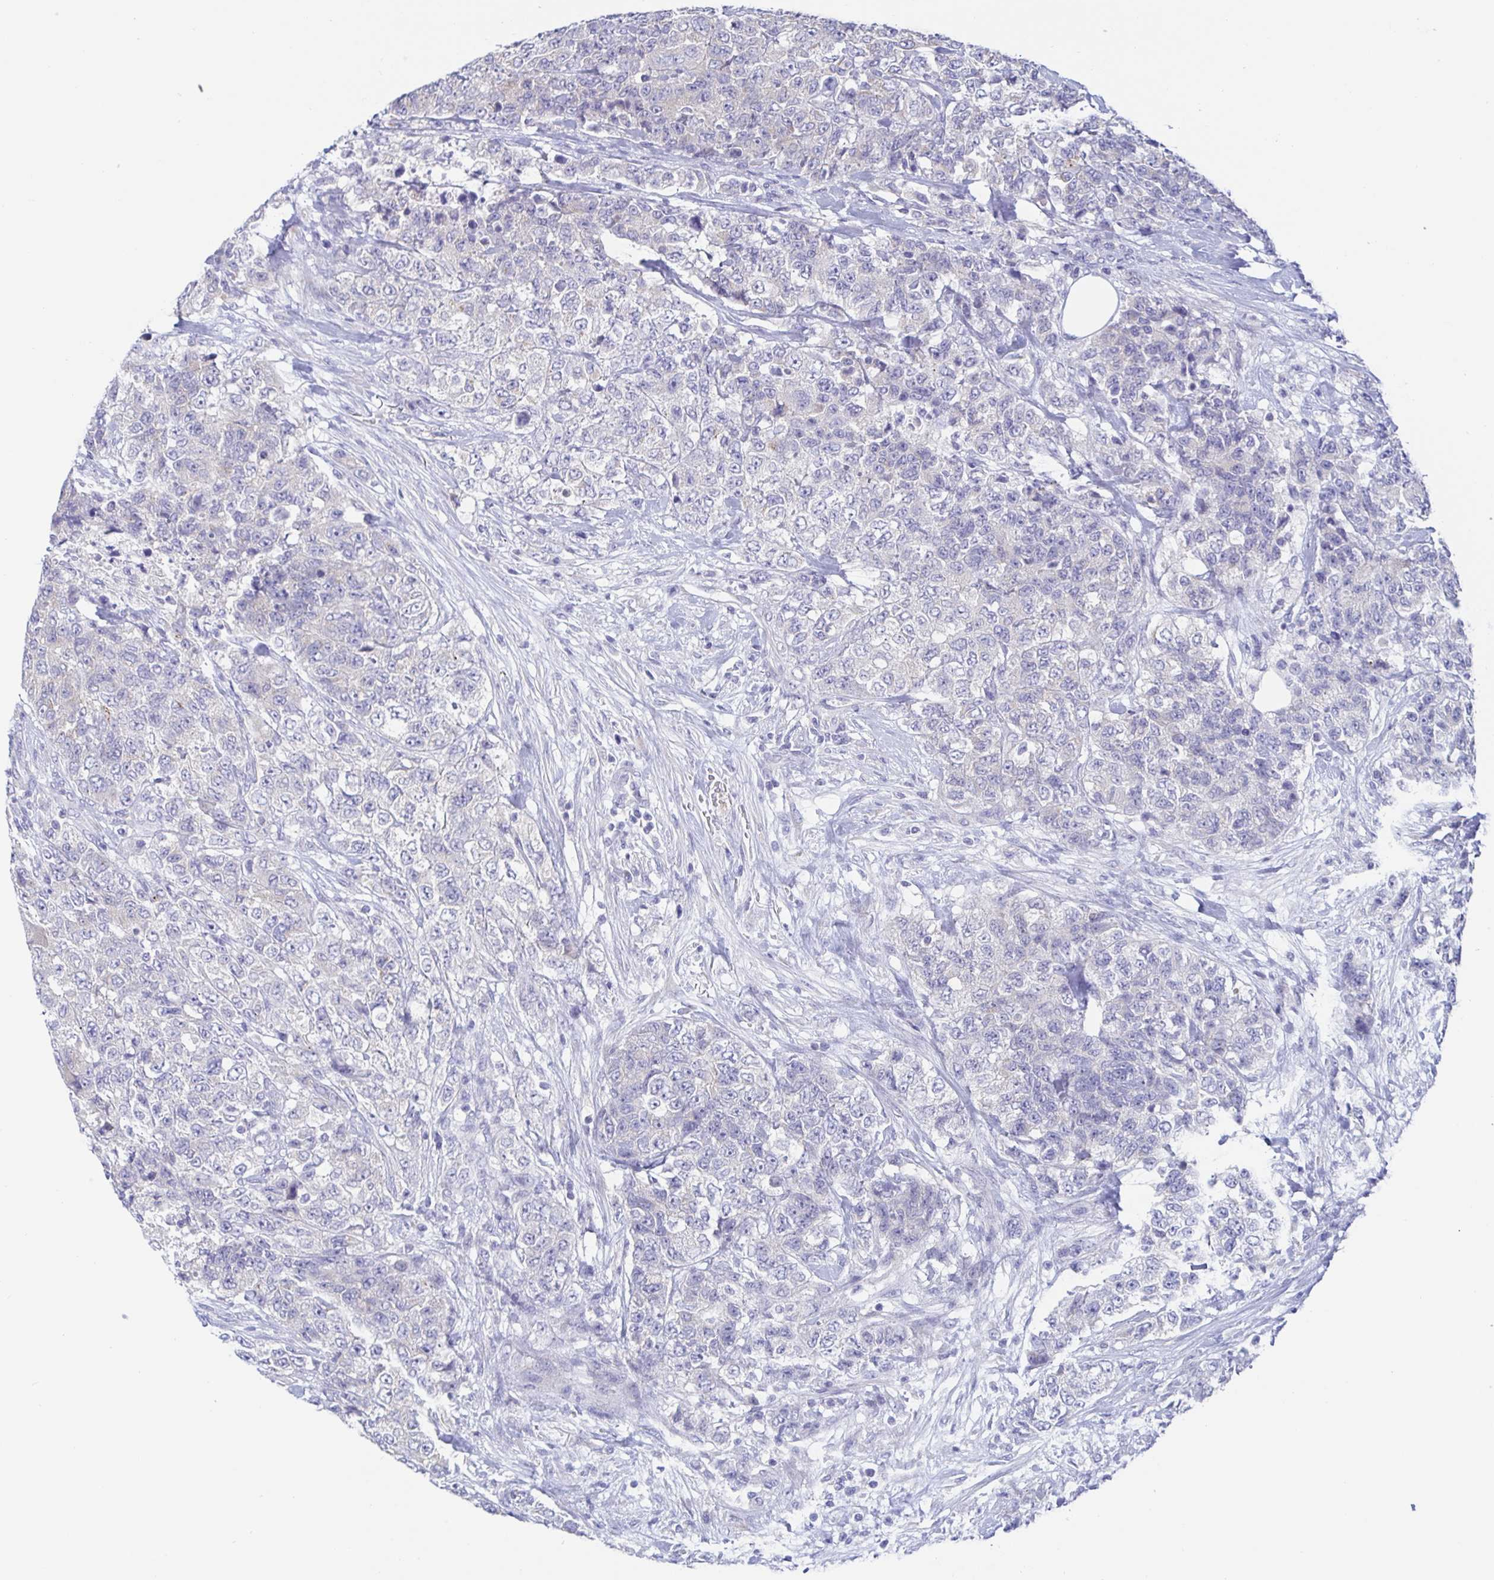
{"staining": {"intensity": "negative", "quantity": "none", "location": "none"}, "tissue": "urothelial cancer", "cell_type": "Tumor cells", "image_type": "cancer", "snomed": [{"axis": "morphology", "description": "Urothelial carcinoma, High grade"}, {"axis": "topography", "description": "Urinary bladder"}], "caption": "A high-resolution histopathology image shows IHC staining of urothelial carcinoma (high-grade), which shows no significant positivity in tumor cells.", "gene": "SIAH3", "patient": {"sex": "female", "age": 78}}